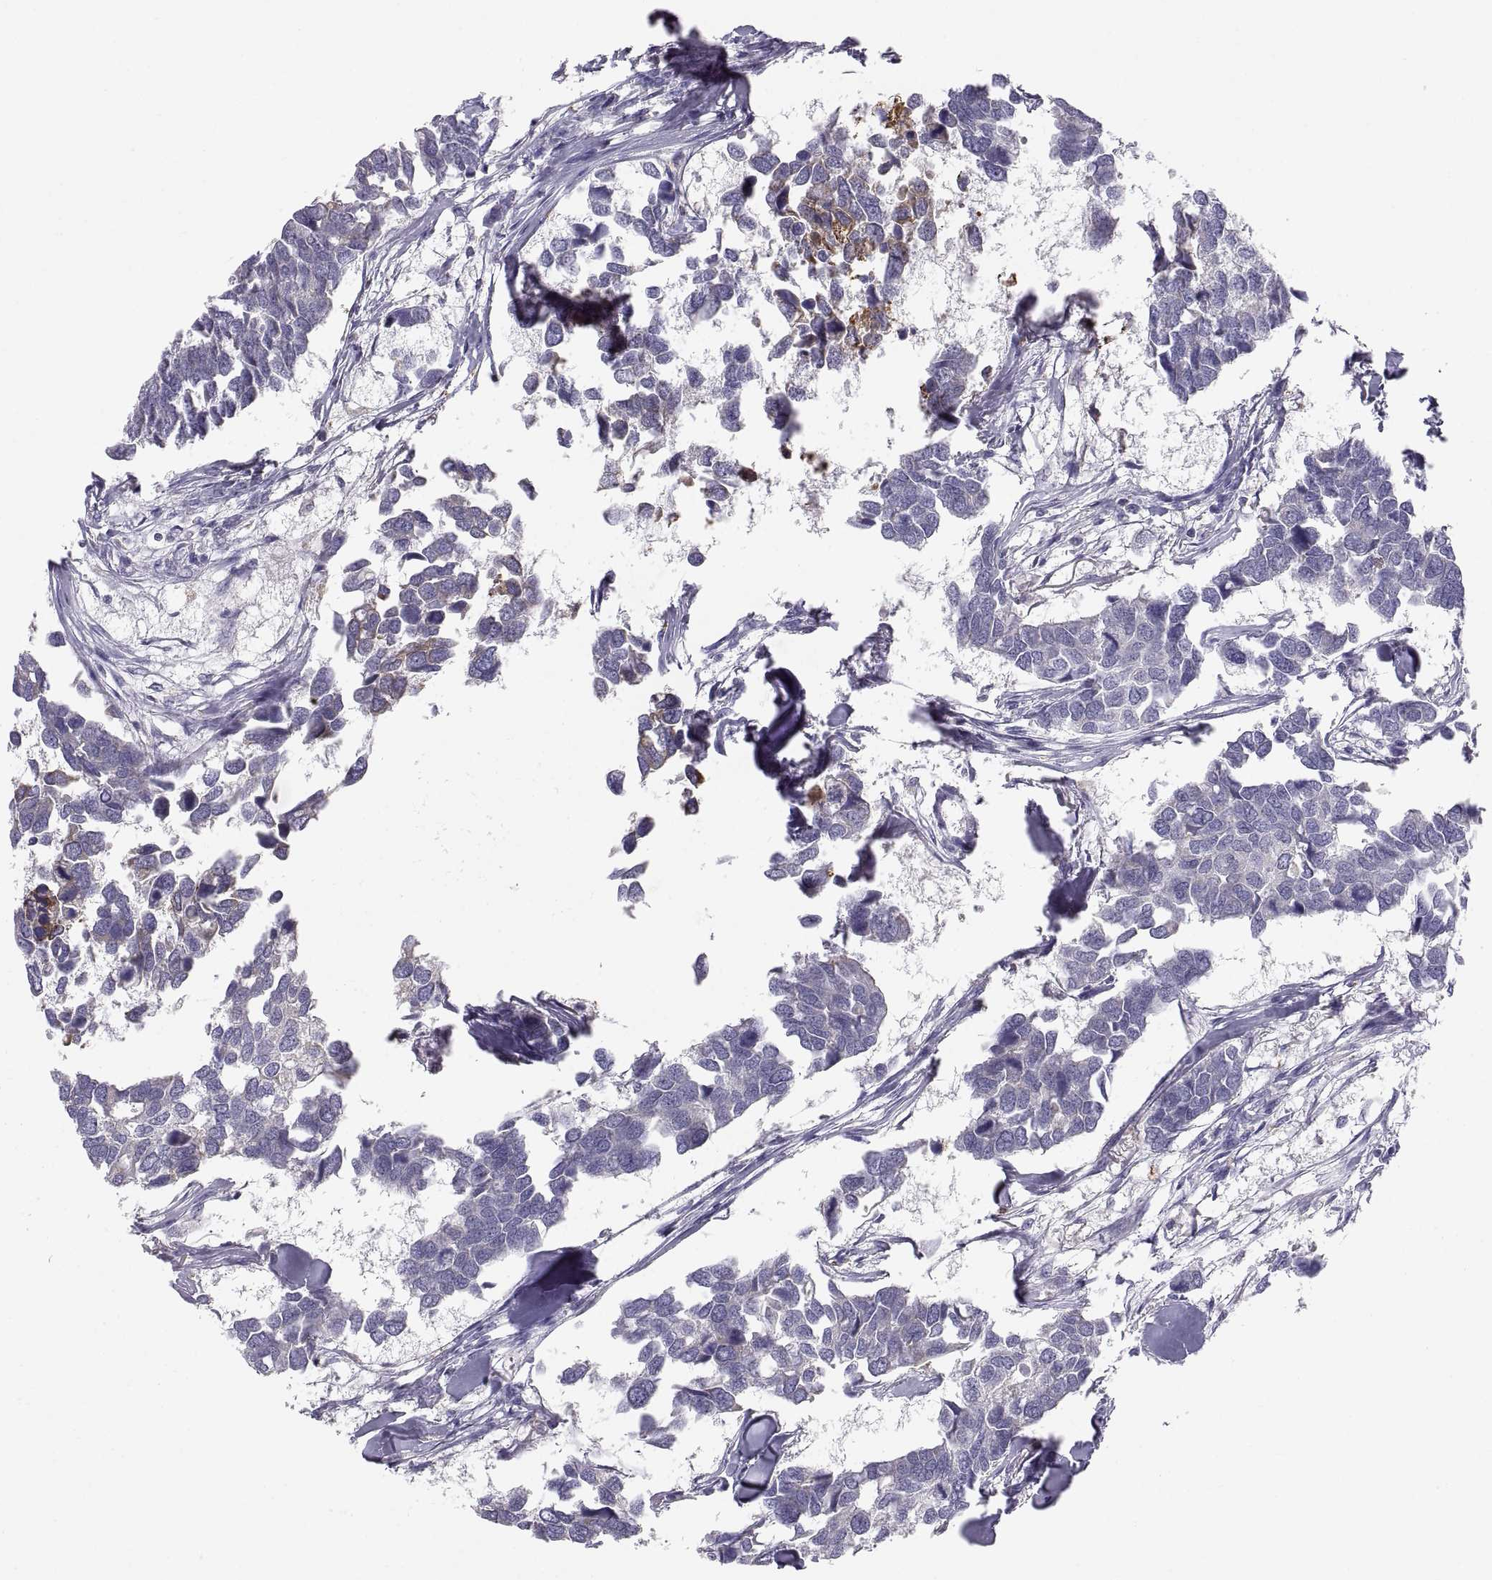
{"staining": {"intensity": "strong", "quantity": "<25%", "location": "cytoplasmic/membranous"}, "tissue": "breast cancer", "cell_type": "Tumor cells", "image_type": "cancer", "snomed": [{"axis": "morphology", "description": "Duct carcinoma"}, {"axis": "topography", "description": "Breast"}], "caption": "Protein staining shows strong cytoplasmic/membranous expression in approximately <25% of tumor cells in breast cancer.", "gene": "ERO1A", "patient": {"sex": "female", "age": 83}}